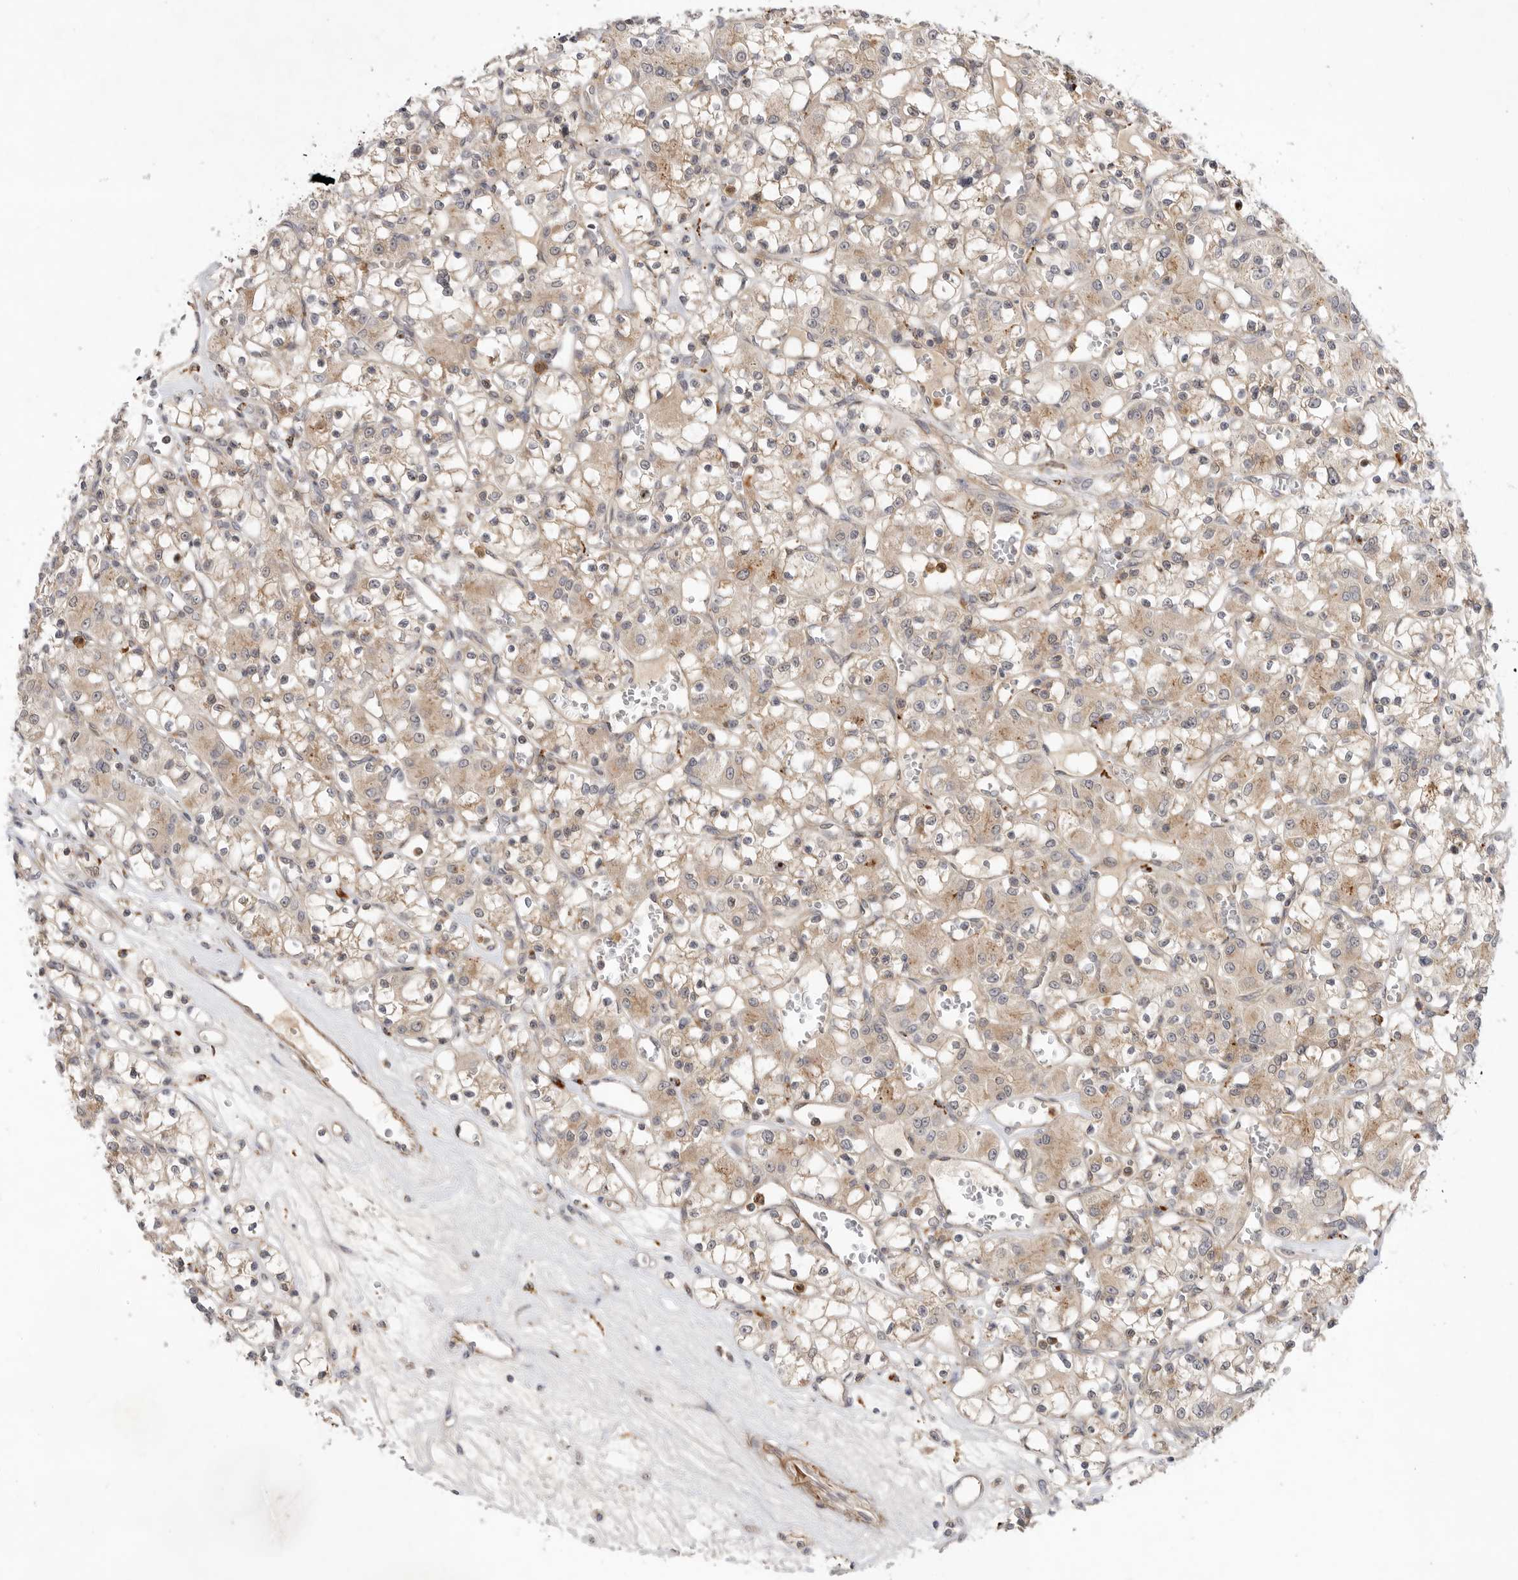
{"staining": {"intensity": "weak", "quantity": ">75%", "location": "cytoplasmic/membranous"}, "tissue": "renal cancer", "cell_type": "Tumor cells", "image_type": "cancer", "snomed": [{"axis": "morphology", "description": "Adenocarcinoma, NOS"}, {"axis": "topography", "description": "Kidney"}], "caption": "Protein staining demonstrates weak cytoplasmic/membranous expression in approximately >75% of tumor cells in renal adenocarcinoma. The staining was performed using DAB, with brown indicating positive protein expression. Nuclei are stained blue with hematoxylin.", "gene": "GNE", "patient": {"sex": "female", "age": 59}}